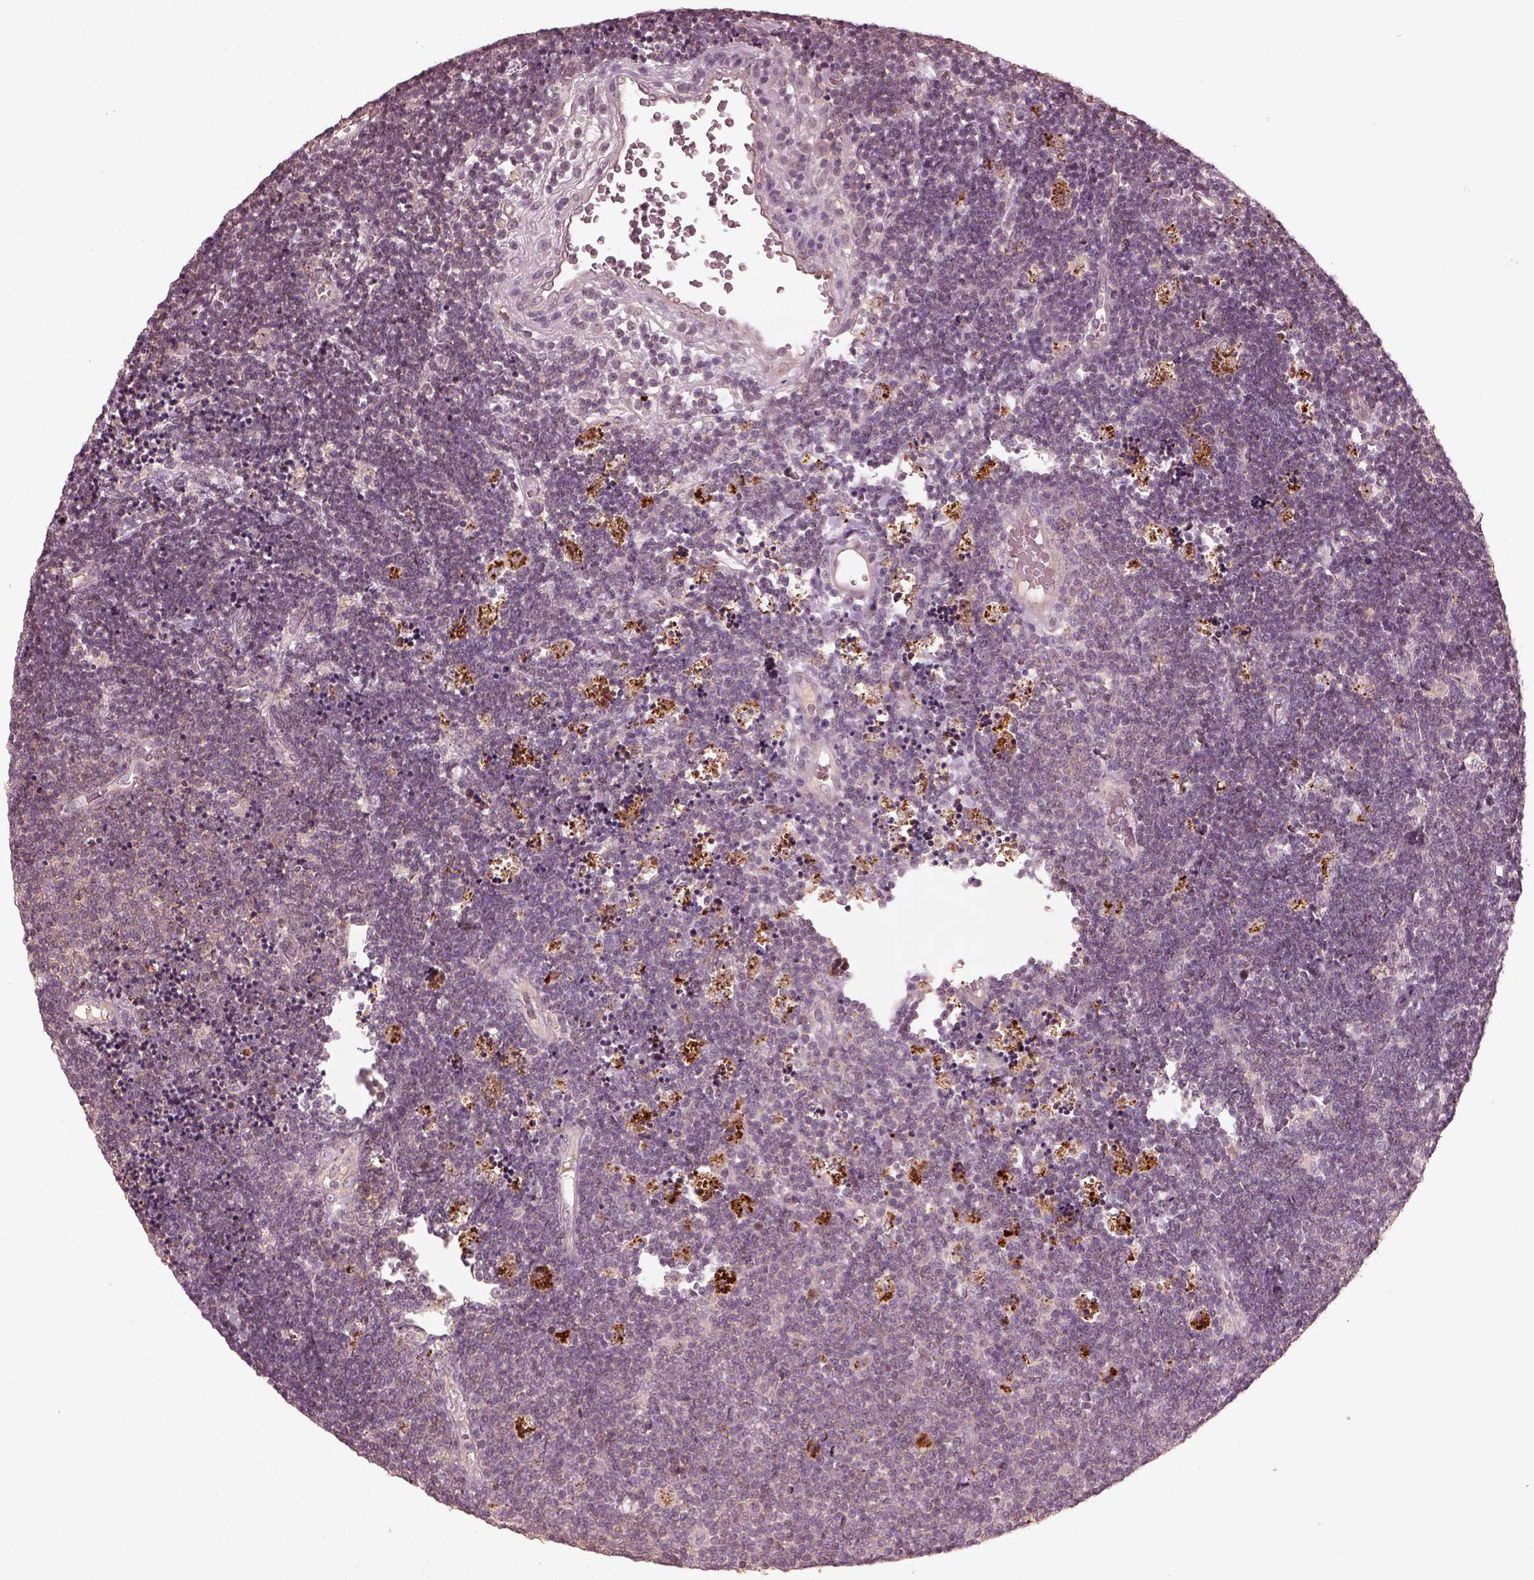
{"staining": {"intensity": "negative", "quantity": "none", "location": "none"}, "tissue": "lymphoma", "cell_type": "Tumor cells", "image_type": "cancer", "snomed": [{"axis": "morphology", "description": "Malignant lymphoma, non-Hodgkin's type, Low grade"}, {"axis": "topography", "description": "Brain"}], "caption": "Tumor cells are negative for protein expression in human low-grade malignant lymphoma, non-Hodgkin's type.", "gene": "VWA5B1", "patient": {"sex": "female", "age": 66}}